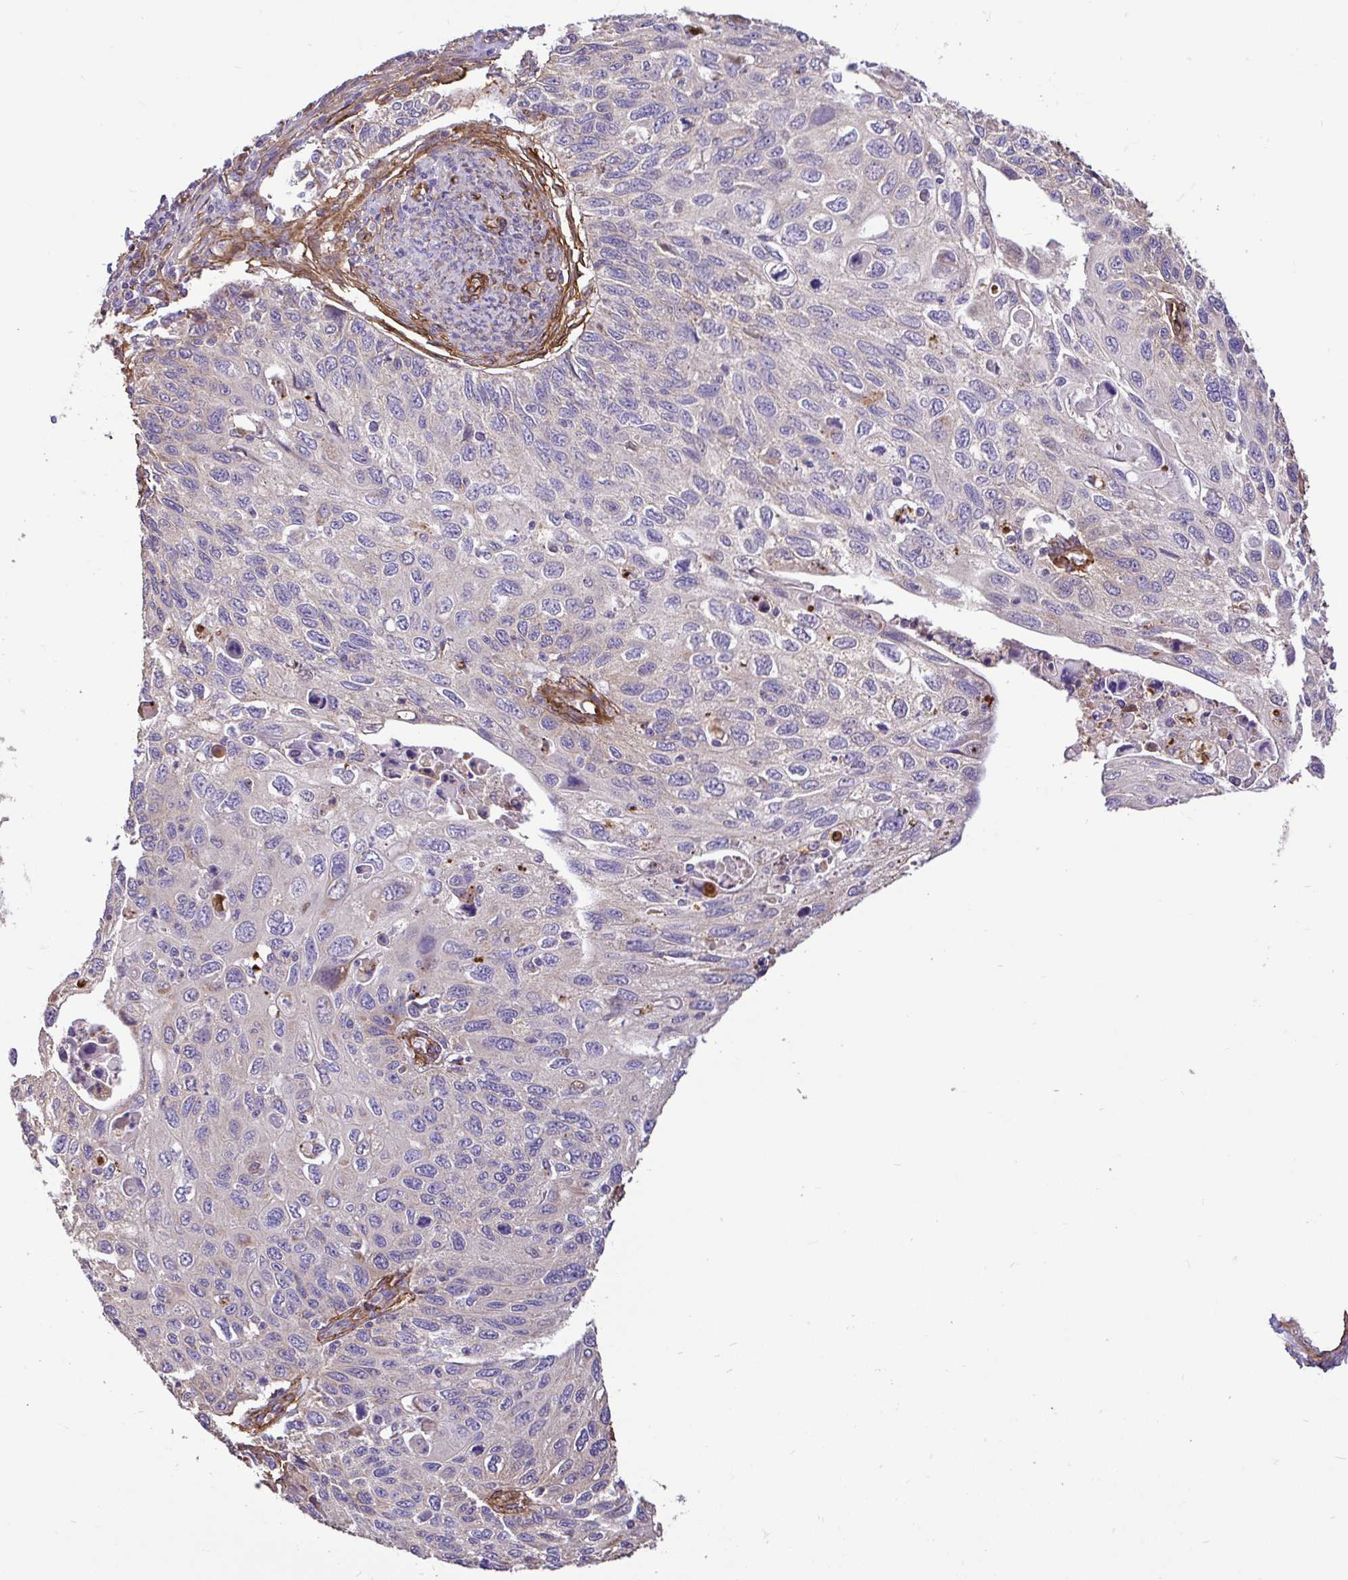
{"staining": {"intensity": "moderate", "quantity": "<25%", "location": "cytoplasmic/membranous"}, "tissue": "cervical cancer", "cell_type": "Tumor cells", "image_type": "cancer", "snomed": [{"axis": "morphology", "description": "Squamous cell carcinoma, NOS"}, {"axis": "topography", "description": "Cervix"}], "caption": "This is an image of immunohistochemistry (IHC) staining of cervical cancer, which shows moderate staining in the cytoplasmic/membranous of tumor cells.", "gene": "PTPRK", "patient": {"sex": "female", "age": 70}}